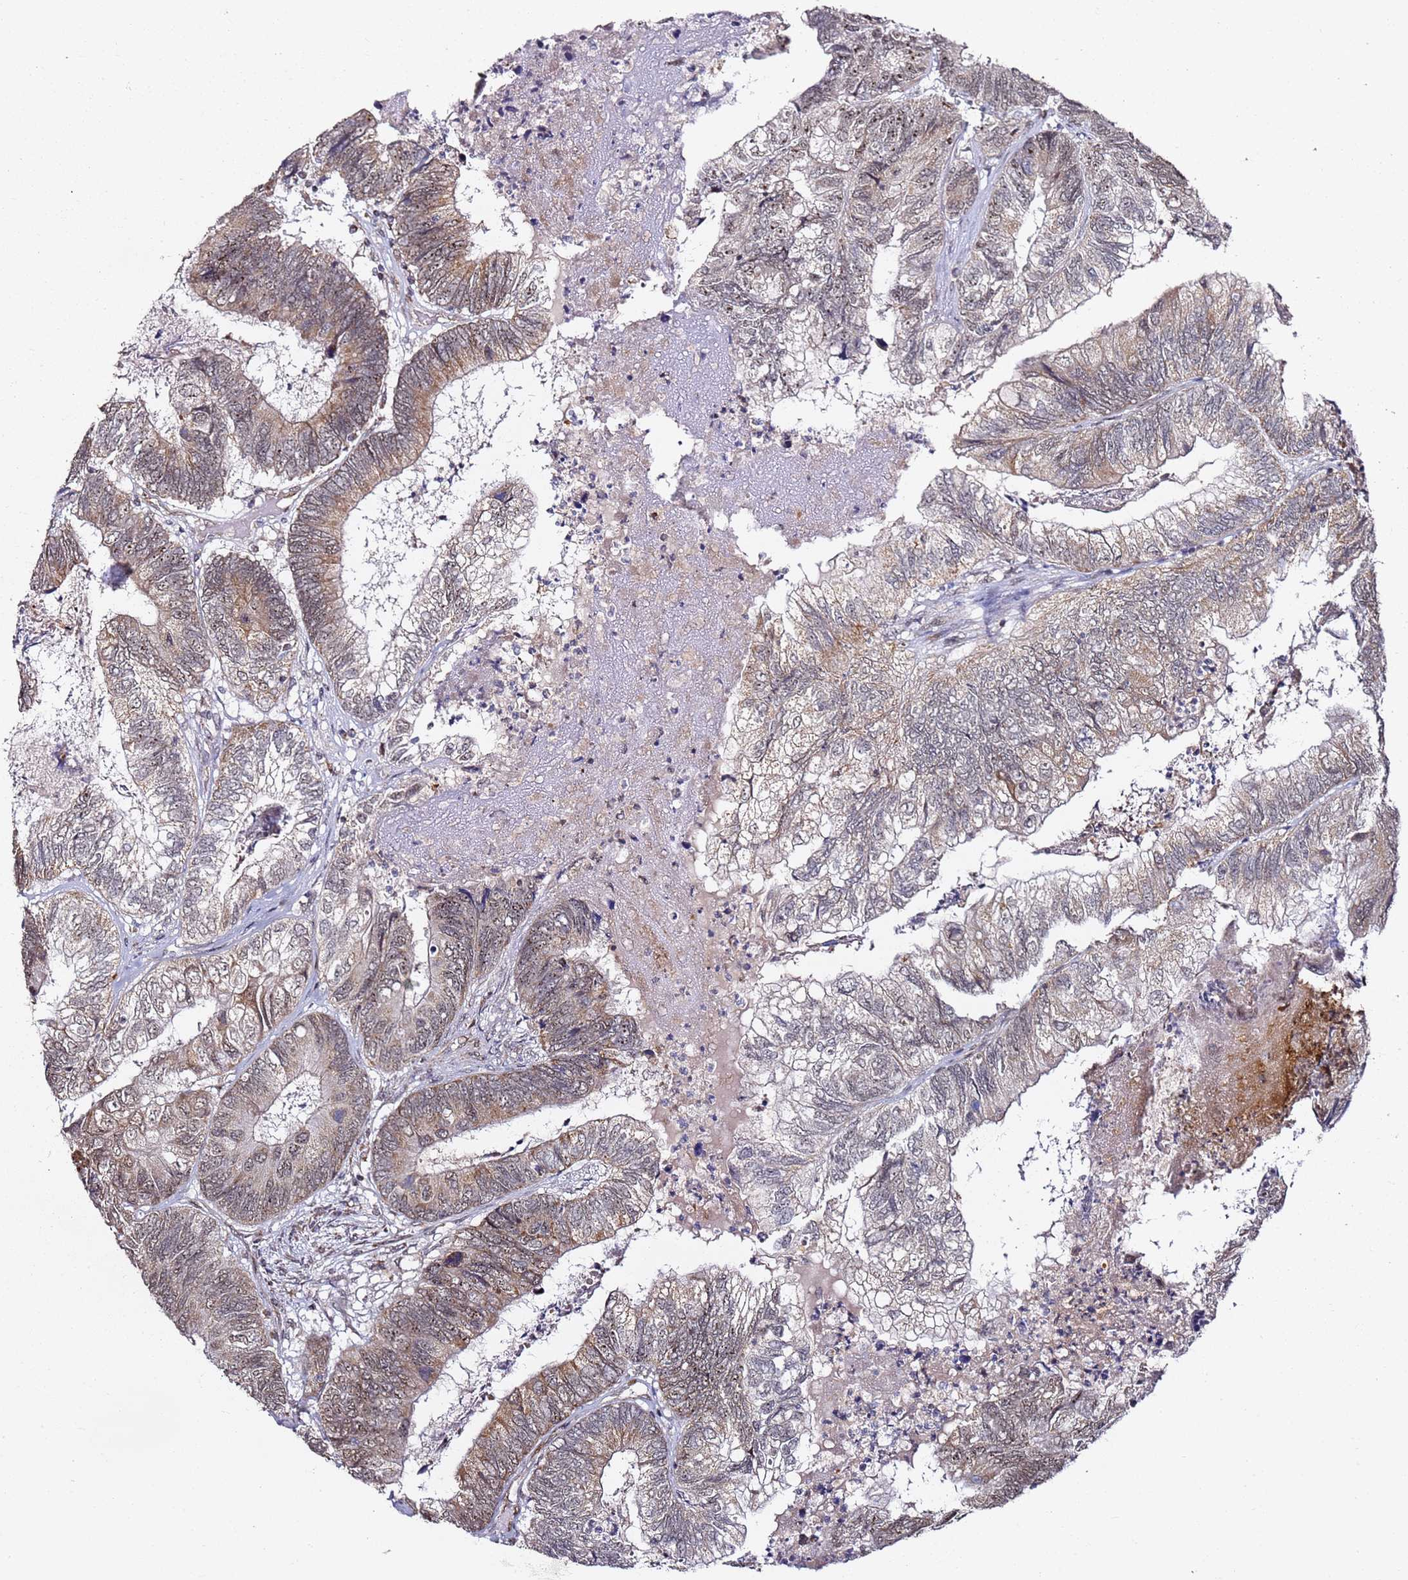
{"staining": {"intensity": "moderate", "quantity": "25%-75%", "location": "cytoplasmic/membranous,nuclear"}, "tissue": "colorectal cancer", "cell_type": "Tumor cells", "image_type": "cancer", "snomed": [{"axis": "morphology", "description": "Adenocarcinoma, NOS"}, {"axis": "topography", "description": "Colon"}], "caption": "Protein expression analysis of human colorectal adenocarcinoma reveals moderate cytoplasmic/membranous and nuclear expression in approximately 25%-75% of tumor cells.", "gene": "TP53AIP1", "patient": {"sex": "female", "age": 67}}